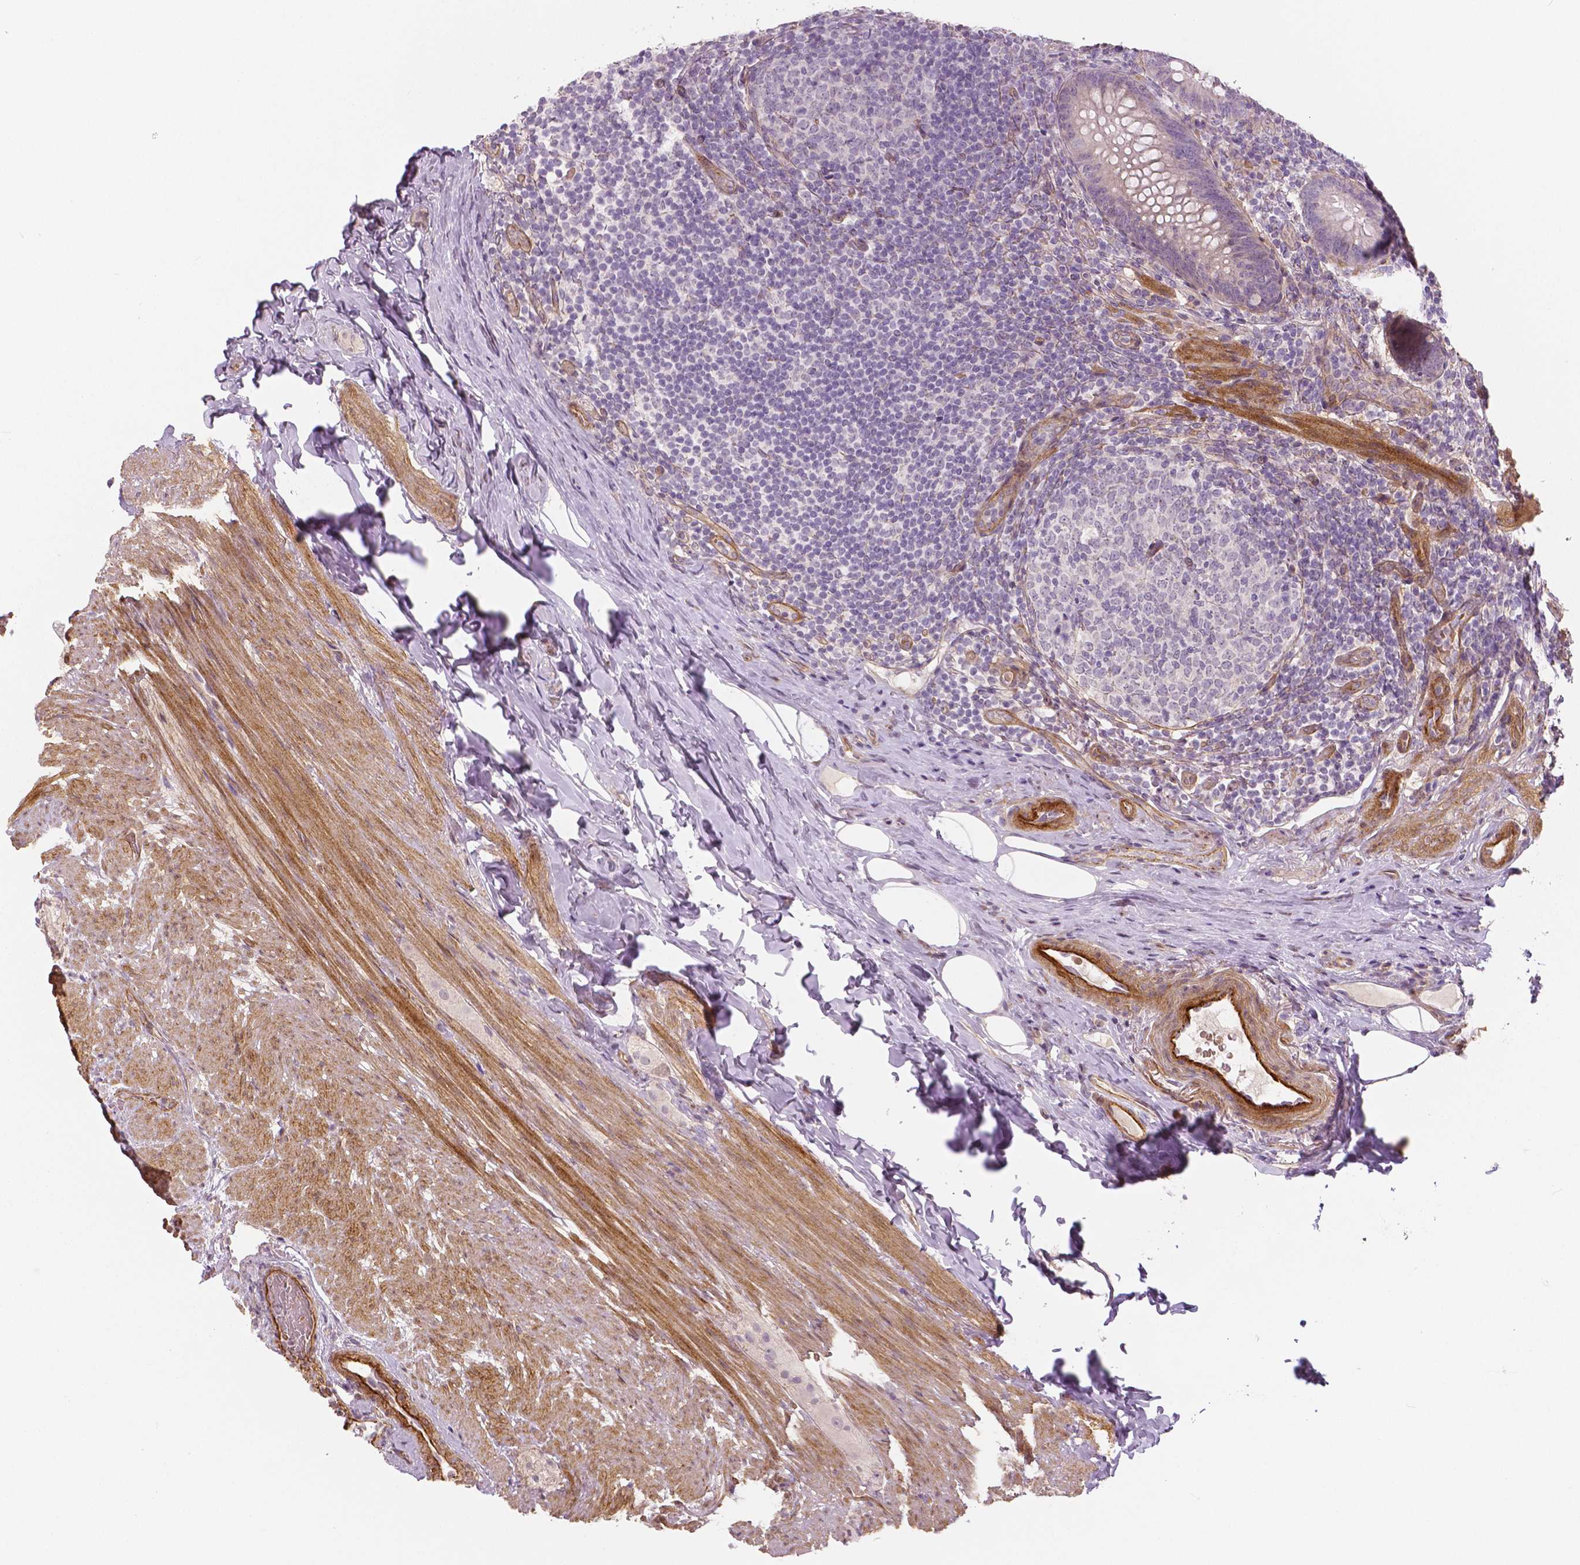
{"staining": {"intensity": "negative", "quantity": "none", "location": "none"}, "tissue": "appendix", "cell_type": "Glandular cells", "image_type": "normal", "snomed": [{"axis": "morphology", "description": "Normal tissue, NOS"}, {"axis": "topography", "description": "Appendix"}], "caption": "Immunohistochemistry (IHC) of normal appendix displays no positivity in glandular cells. (Stains: DAB immunohistochemistry with hematoxylin counter stain, Microscopy: brightfield microscopy at high magnification).", "gene": "FLT1", "patient": {"sex": "male", "age": 47}}